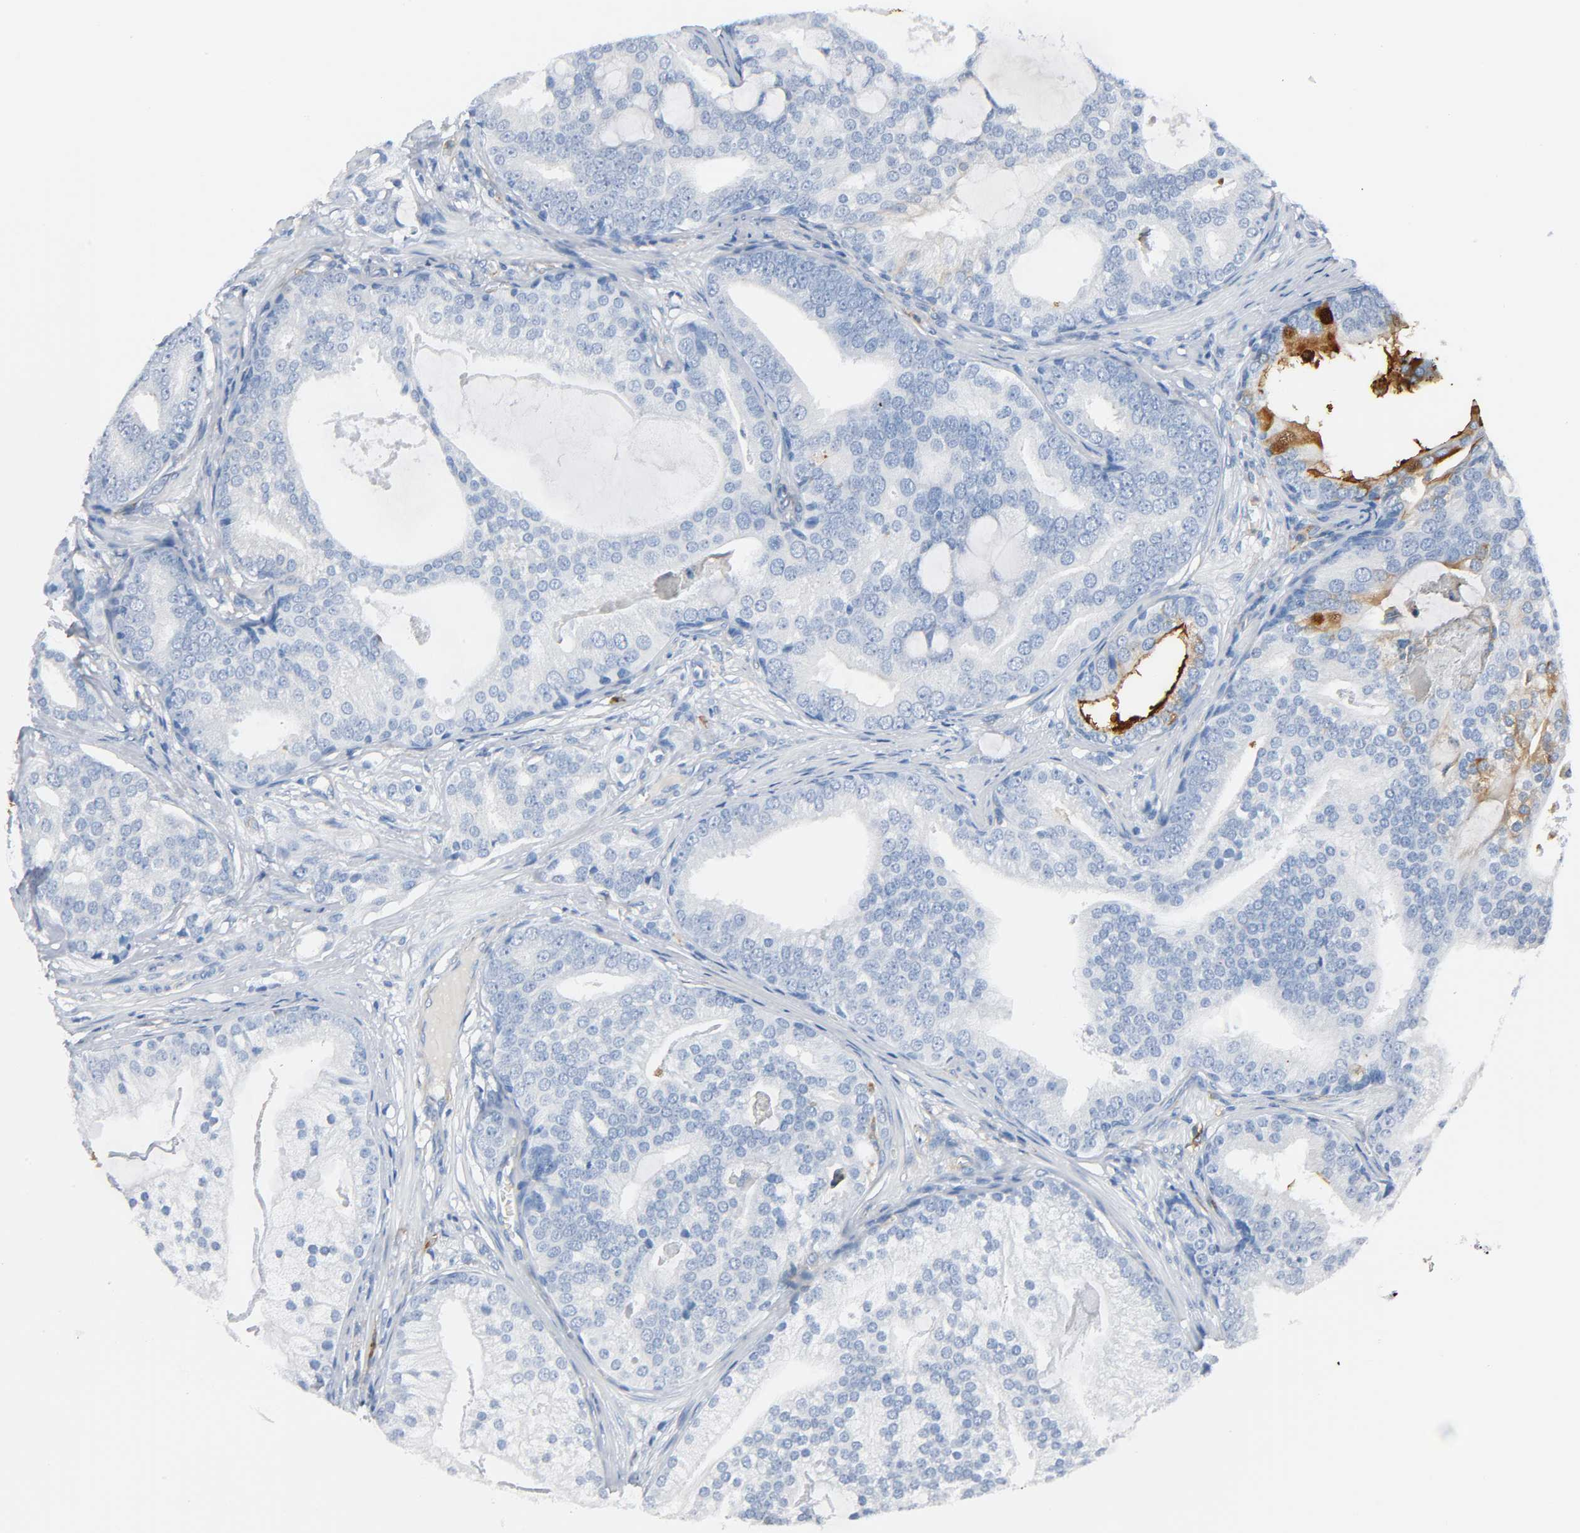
{"staining": {"intensity": "moderate", "quantity": "<25%", "location": "cytoplasmic/membranous"}, "tissue": "prostate cancer", "cell_type": "Tumor cells", "image_type": "cancer", "snomed": [{"axis": "morphology", "description": "Adenocarcinoma, Low grade"}, {"axis": "topography", "description": "Prostate"}], "caption": "Moderate cytoplasmic/membranous protein expression is identified in about <25% of tumor cells in prostate cancer (adenocarcinoma (low-grade)).", "gene": "ANPEP", "patient": {"sex": "male", "age": 58}}